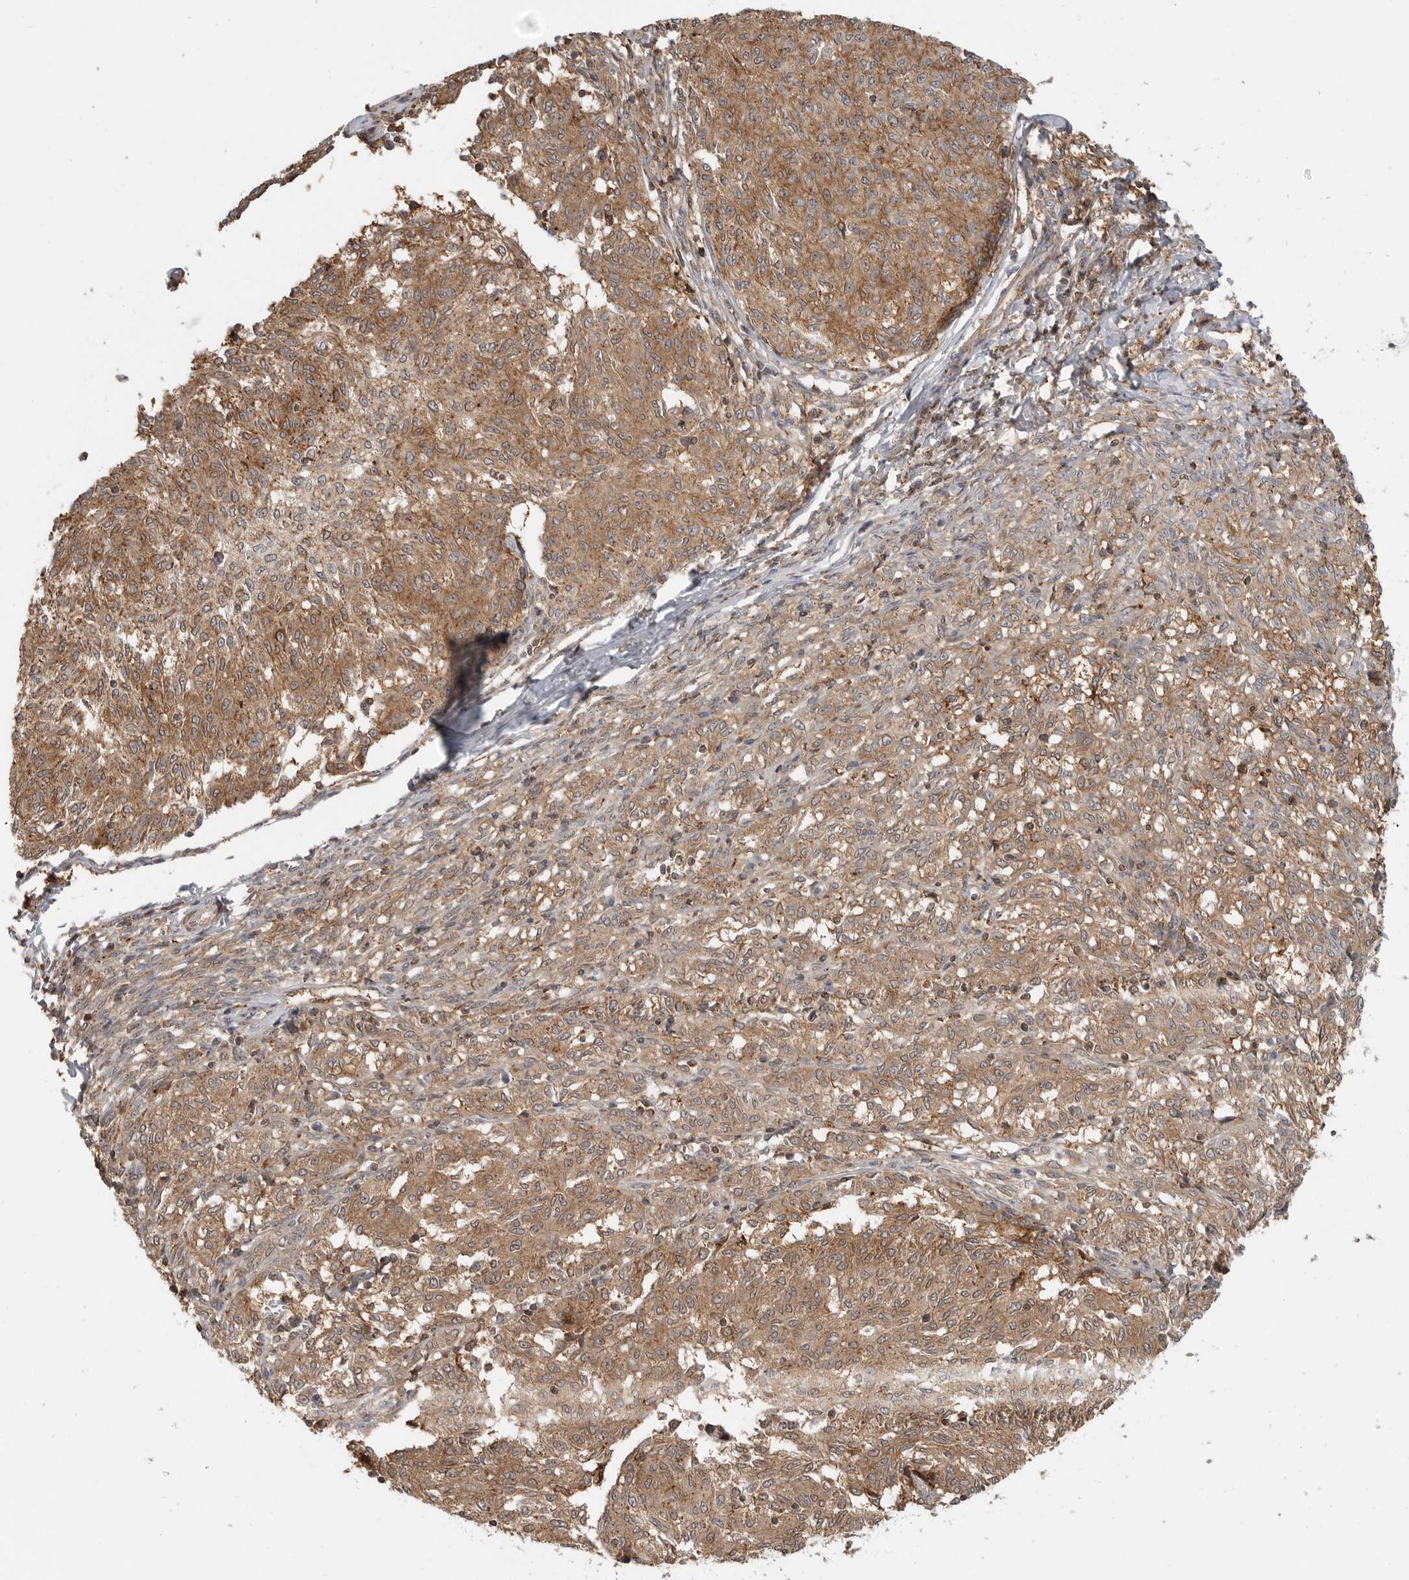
{"staining": {"intensity": "moderate", "quantity": ">75%", "location": "cytoplasmic/membranous"}, "tissue": "melanoma", "cell_type": "Tumor cells", "image_type": "cancer", "snomed": [{"axis": "morphology", "description": "Malignant melanoma, NOS"}, {"axis": "topography", "description": "Skin"}], "caption": "Immunohistochemical staining of human melanoma demonstrates medium levels of moderate cytoplasmic/membranous expression in about >75% of tumor cells. (Stains: DAB in brown, nuclei in blue, Microscopy: brightfield microscopy at high magnification).", "gene": "ANXA11", "patient": {"sex": "female", "age": 72}}